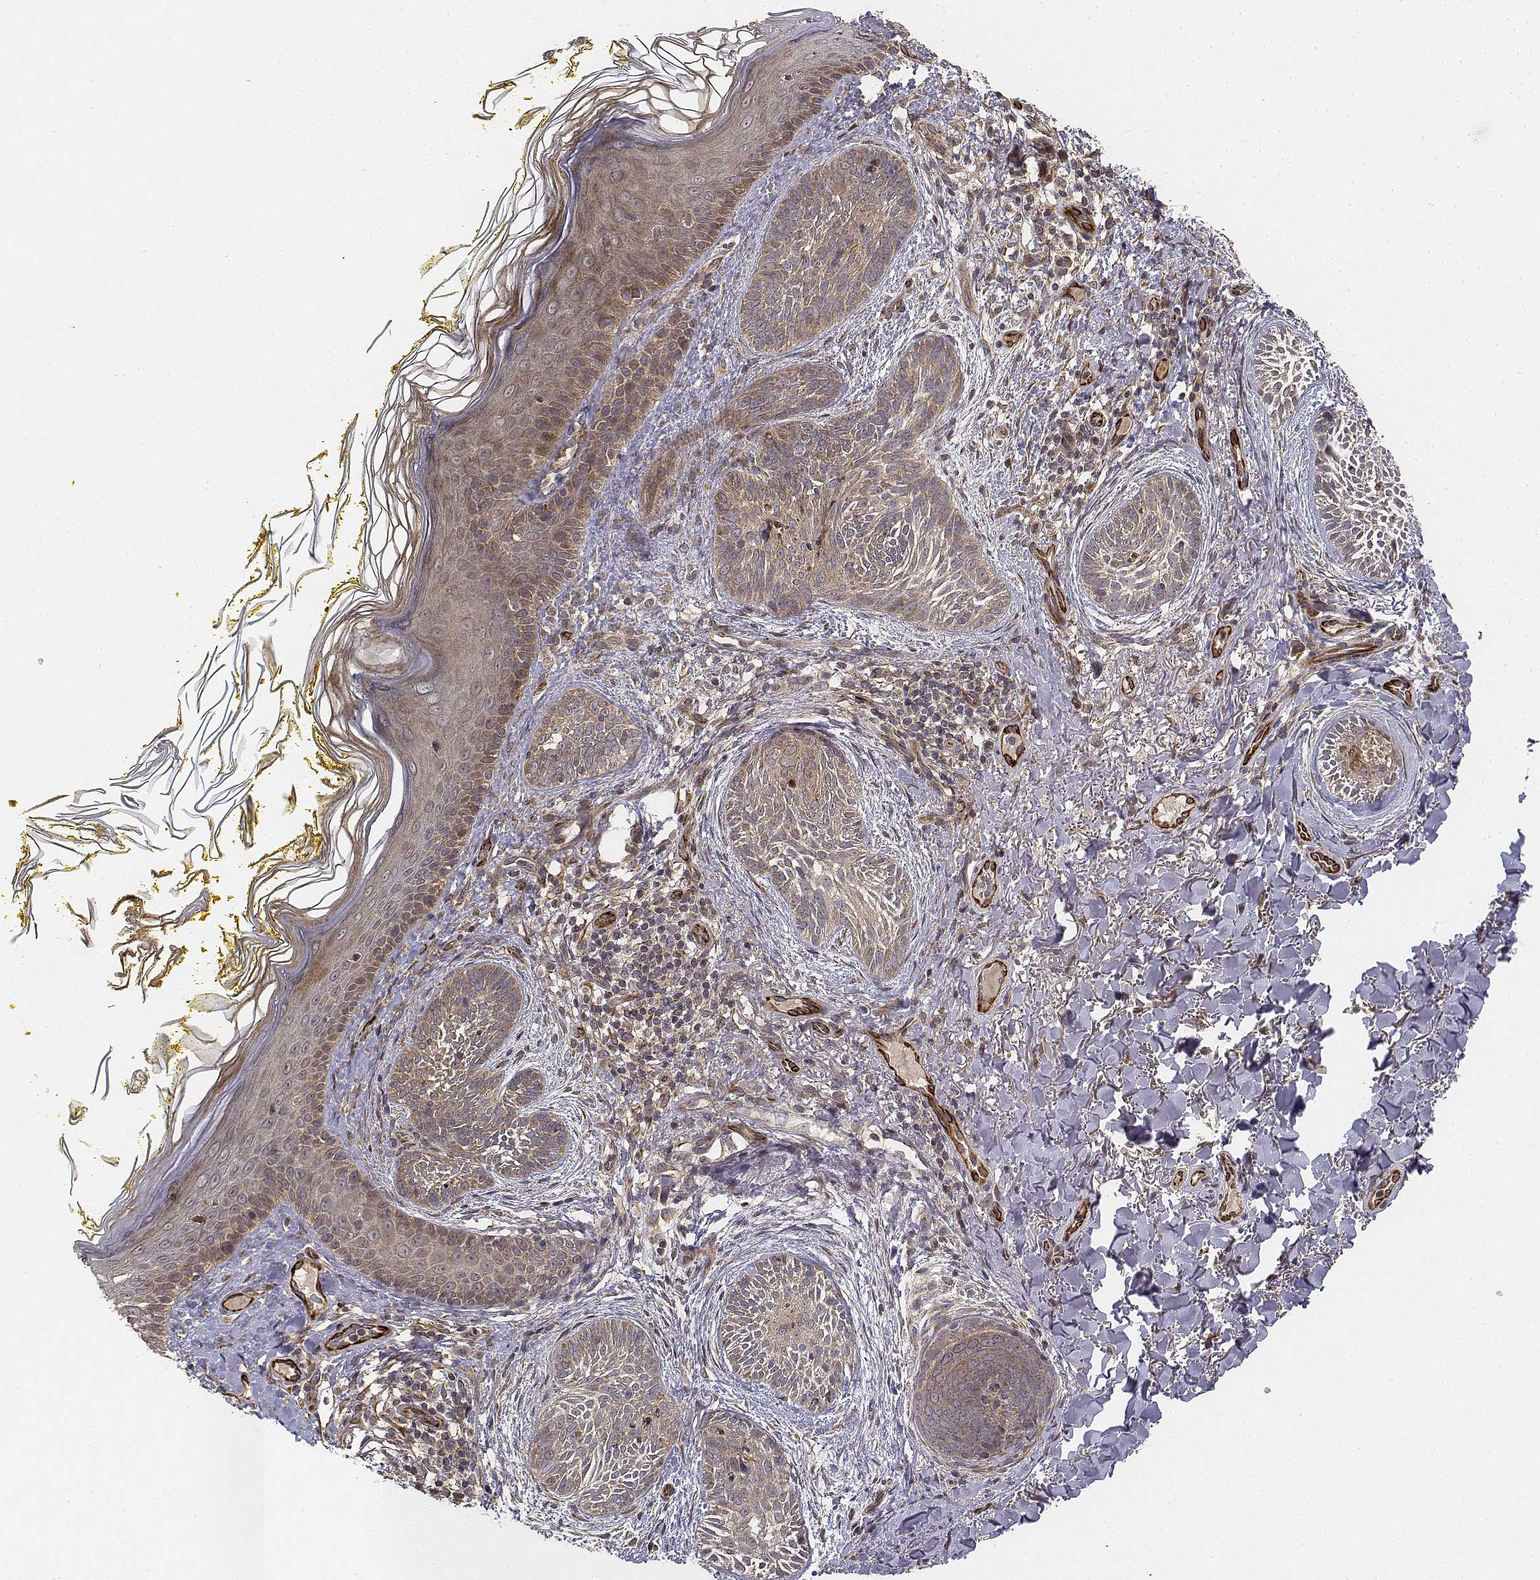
{"staining": {"intensity": "weak", "quantity": "25%-75%", "location": "cytoplasmic/membranous"}, "tissue": "skin cancer", "cell_type": "Tumor cells", "image_type": "cancer", "snomed": [{"axis": "morphology", "description": "Basal cell carcinoma"}, {"axis": "topography", "description": "Skin"}], "caption": "IHC (DAB) staining of skin cancer displays weak cytoplasmic/membranous protein expression in approximately 25%-75% of tumor cells.", "gene": "FBXO21", "patient": {"sex": "female", "age": 68}}